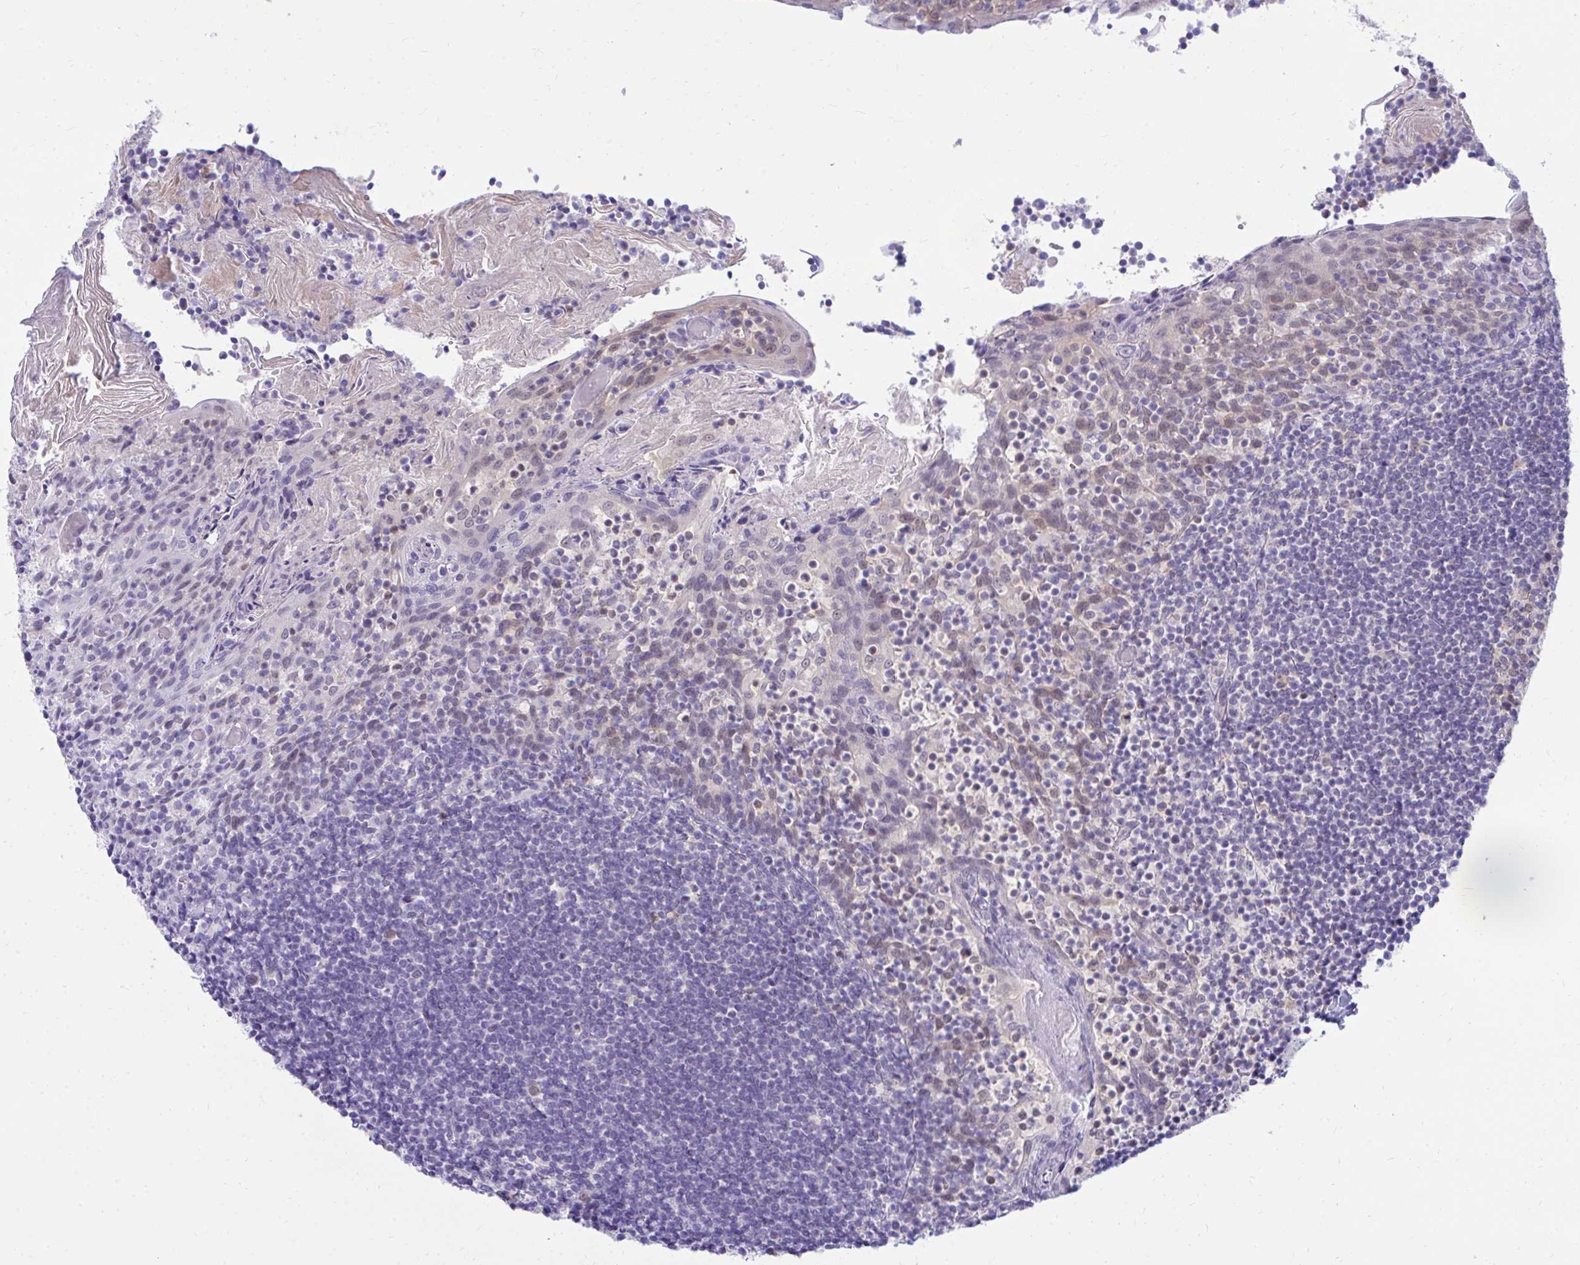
{"staining": {"intensity": "negative", "quantity": "none", "location": "none"}, "tissue": "tonsil", "cell_type": "Non-germinal center cells", "image_type": "normal", "snomed": [{"axis": "morphology", "description": "Normal tissue, NOS"}, {"axis": "topography", "description": "Tonsil"}], "caption": "Photomicrograph shows no protein positivity in non-germinal center cells of normal tonsil.", "gene": "CSE1L", "patient": {"sex": "female", "age": 10}}